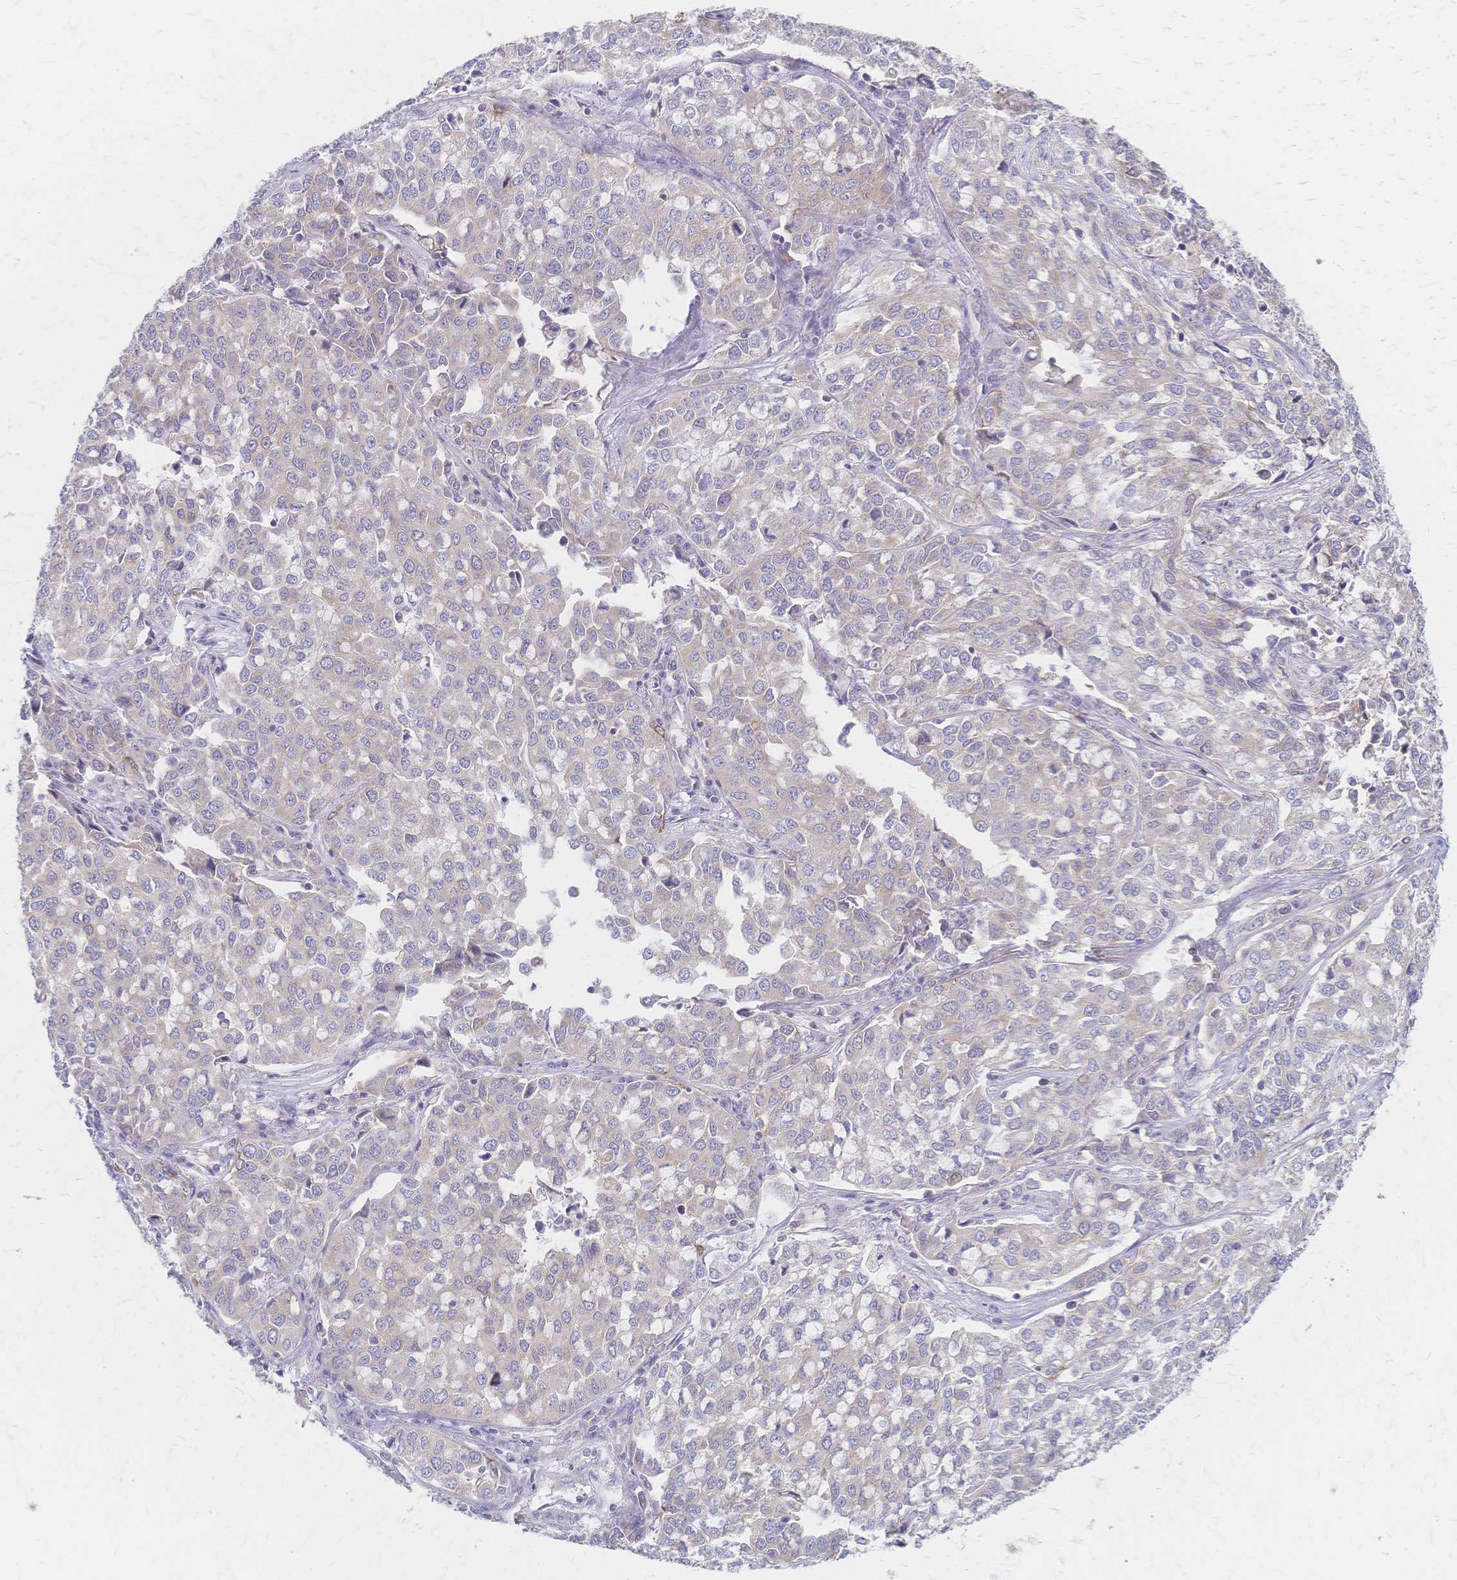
{"staining": {"intensity": "negative", "quantity": "none", "location": "none"}, "tissue": "lung cancer", "cell_type": "Tumor cells", "image_type": "cancer", "snomed": [{"axis": "morphology", "description": "Adenocarcinoma, NOS"}, {"axis": "morphology", "description": "Adenocarcinoma, metastatic, NOS"}, {"axis": "topography", "description": "Lymph node"}, {"axis": "topography", "description": "Lung"}], "caption": "Lung cancer (adenocarcinoma) was stained to show a protein in brown. There is no significant staining in tumor cells.", "gene": "CYB5A", "patient": {"sex": "female", "age": 65}}